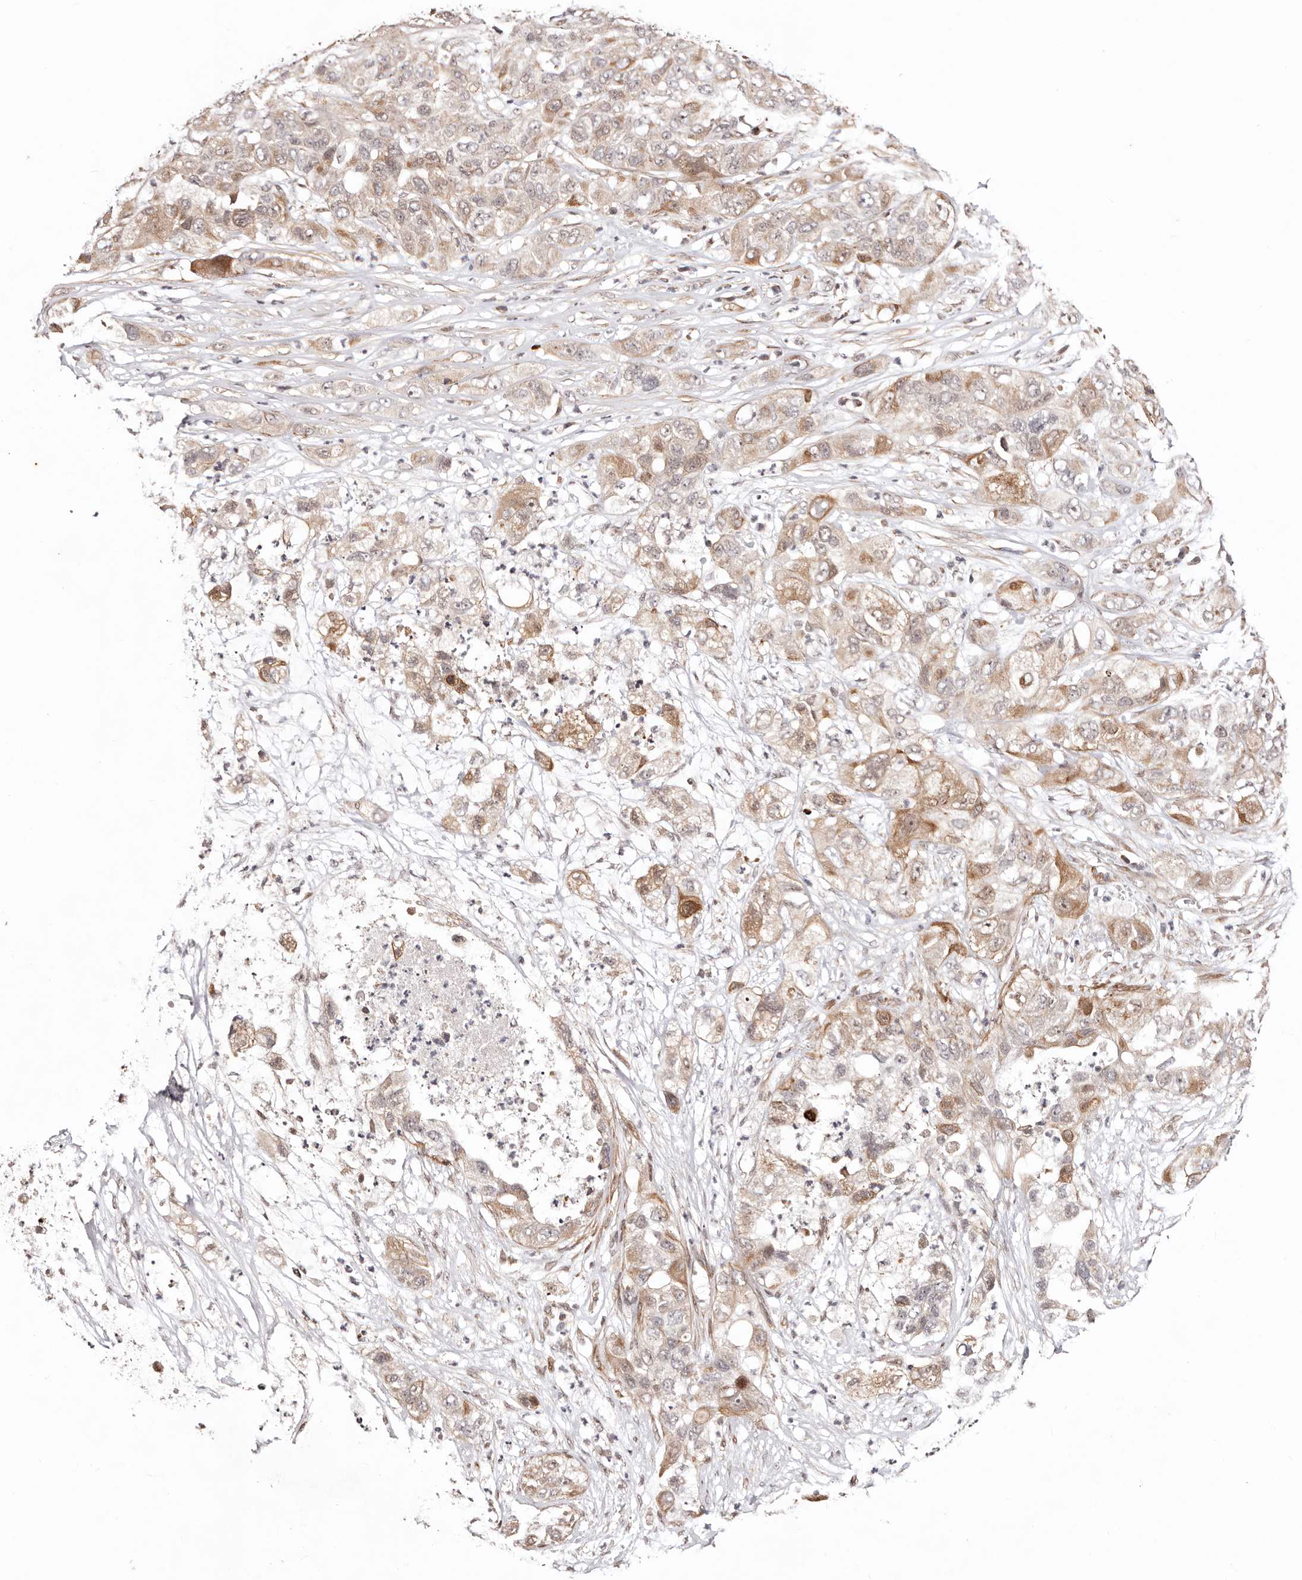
{"staining": {"intensity": "moderate", "quantity": ">75%", "location": "cytoplasmic/membranous"}, "tissue": "pancreatic cancer", "cell_type": "Tumor cells", "image_type": "cancer", "snomed": [{"axis": "morphology", "description": "Adenocarcinoma, NOS"}, {"axis": "topography", "description": "Pancreas"}], "caption": "The histopathology image shows a brown stain indicating the presence of a protein in the cytoplasmic/membranous of tumor cells in pancreatic cancer (adenocarcinoma). The staining was performed using DAB (3,3'-diaminobenzidine) to visualize the protein expression in brown, while the nuclei were stained in blue with hematoxylin (Magnification: 20x).", "gene": "HIVEP3", "patient": {"sex": "female", "age": 78}}